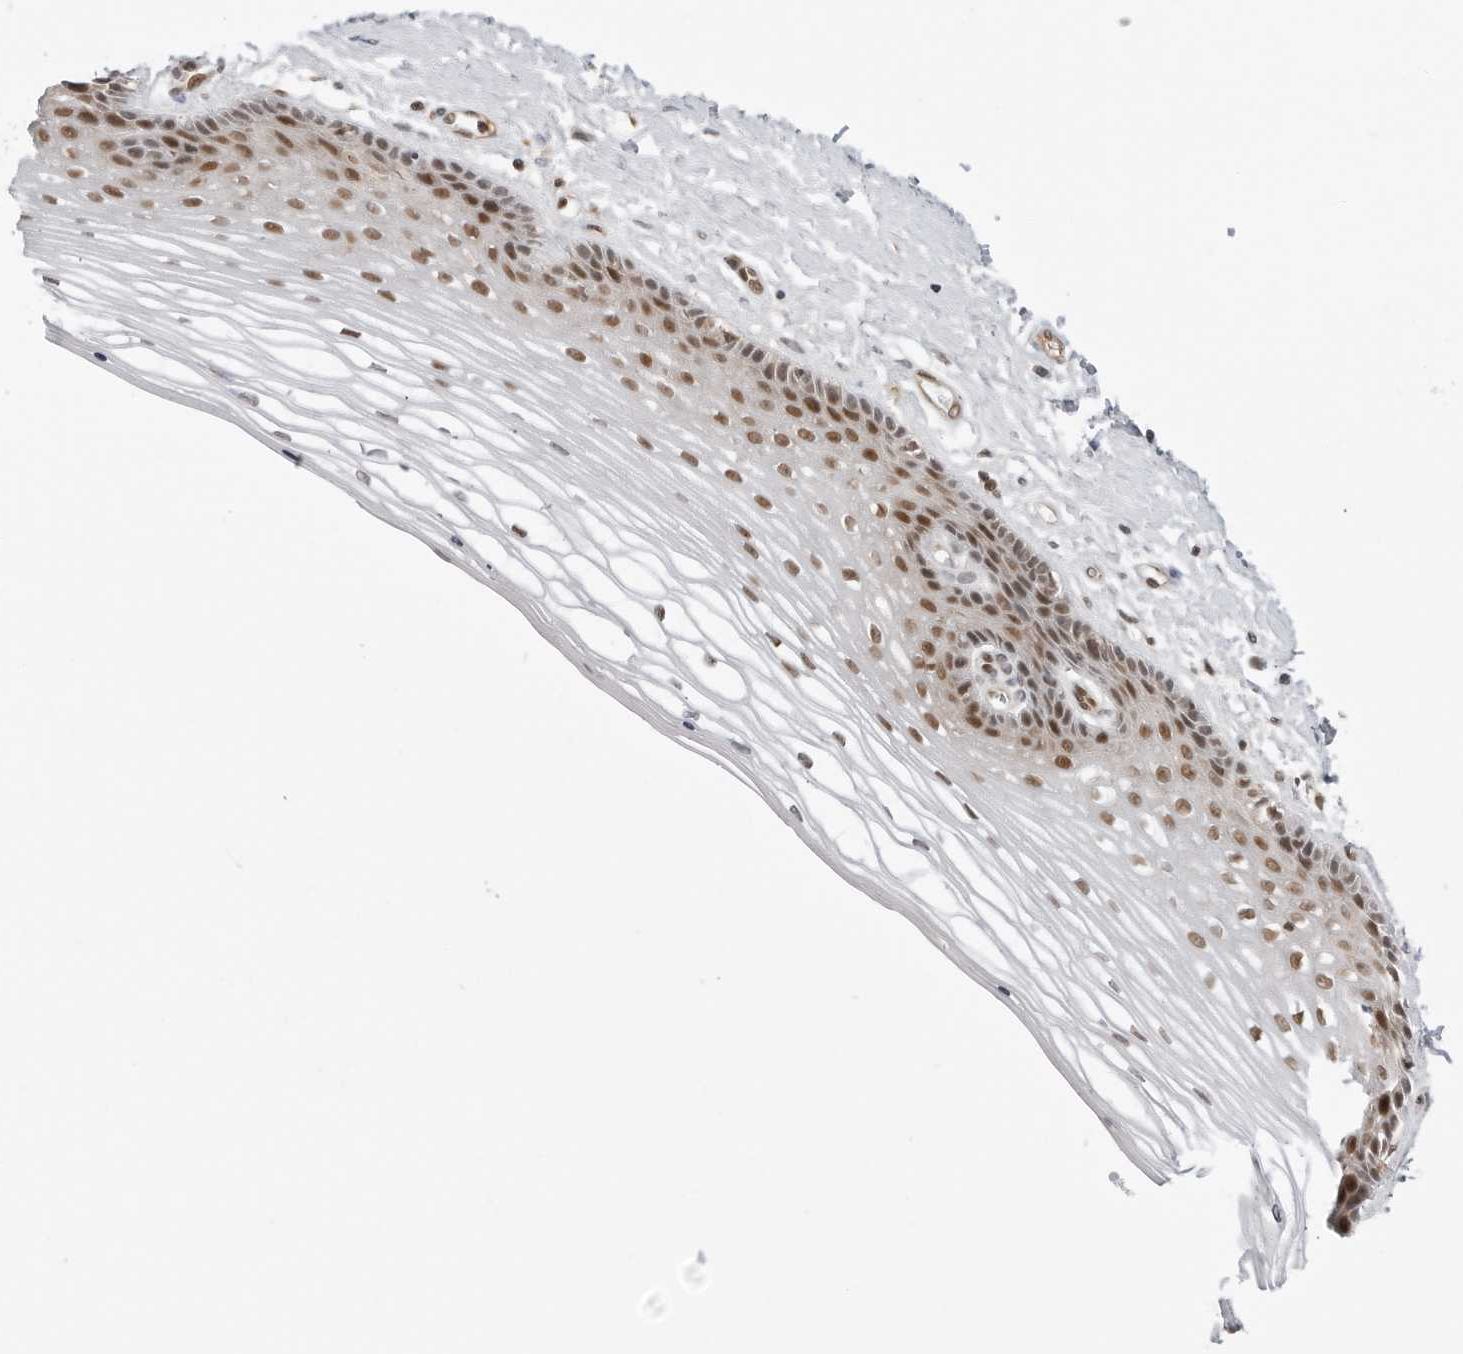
{"staining": {"intensity": "strong", "quantity": ">75%", "location": "nuclear"}, "tissue": "vagina", "cell_type": "Squamous epithelial cells", "image_type": "normal", "snomed": [{"axis": "morphology", "description": "Normal tissue, NOS"}, {"axis": "topography", "description": "Vagina"}], "caption": "Benign vagina displays strong nuclear positivity in about >75% of squamous epithelial cells, visualized by immunohistochemistry.", "gene": "C8orf33", "patient": {"sex": "female", "age": 46}}